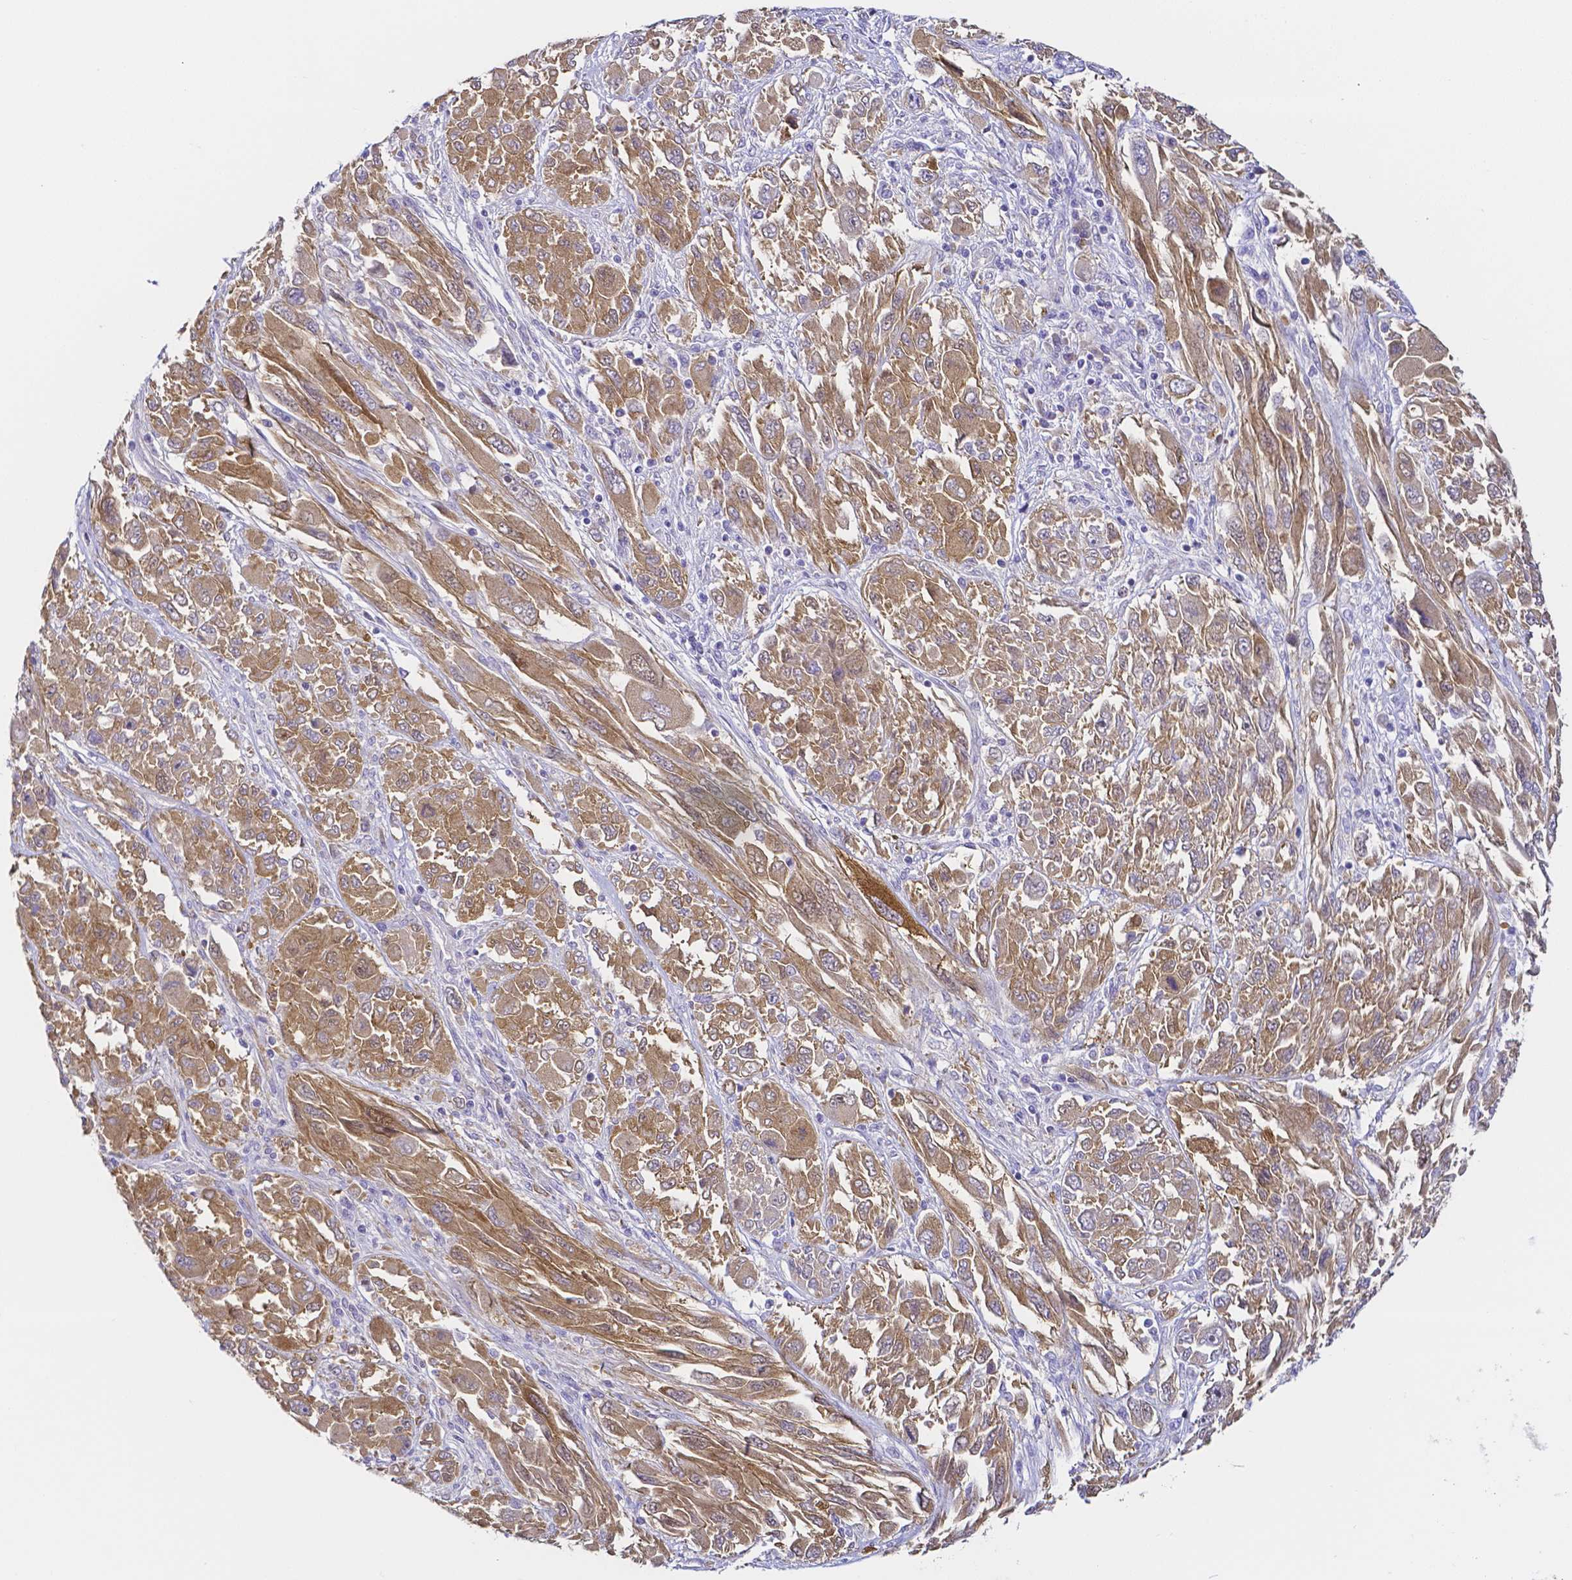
{"staining": {"intensity": "moderate", "quantity": ">75%", "location": "cytoplasmic/membranous"}, "tissue": "melanoma", "cell_type": "Tumor cells", "image_type": "cancer", "snomed": [{"axis": "morphology", "description": "Malignant melanoma, NOS"}, {"axis": "topography", "description": "Skin"}], "caption": "Malignant melanoma was stained to show a protein in brown. There is medium levels of moderate cytoplasmic/membranous staining in approximately >75% of tumor cells. Using DAB (3,3'-diaminobenzidine) (brown) and hematoxylin (blue) stains, captured at high magnification using brightfield microscopy.", "gene": "PKP3", "patient": {"sex": "female", "age": 91}}